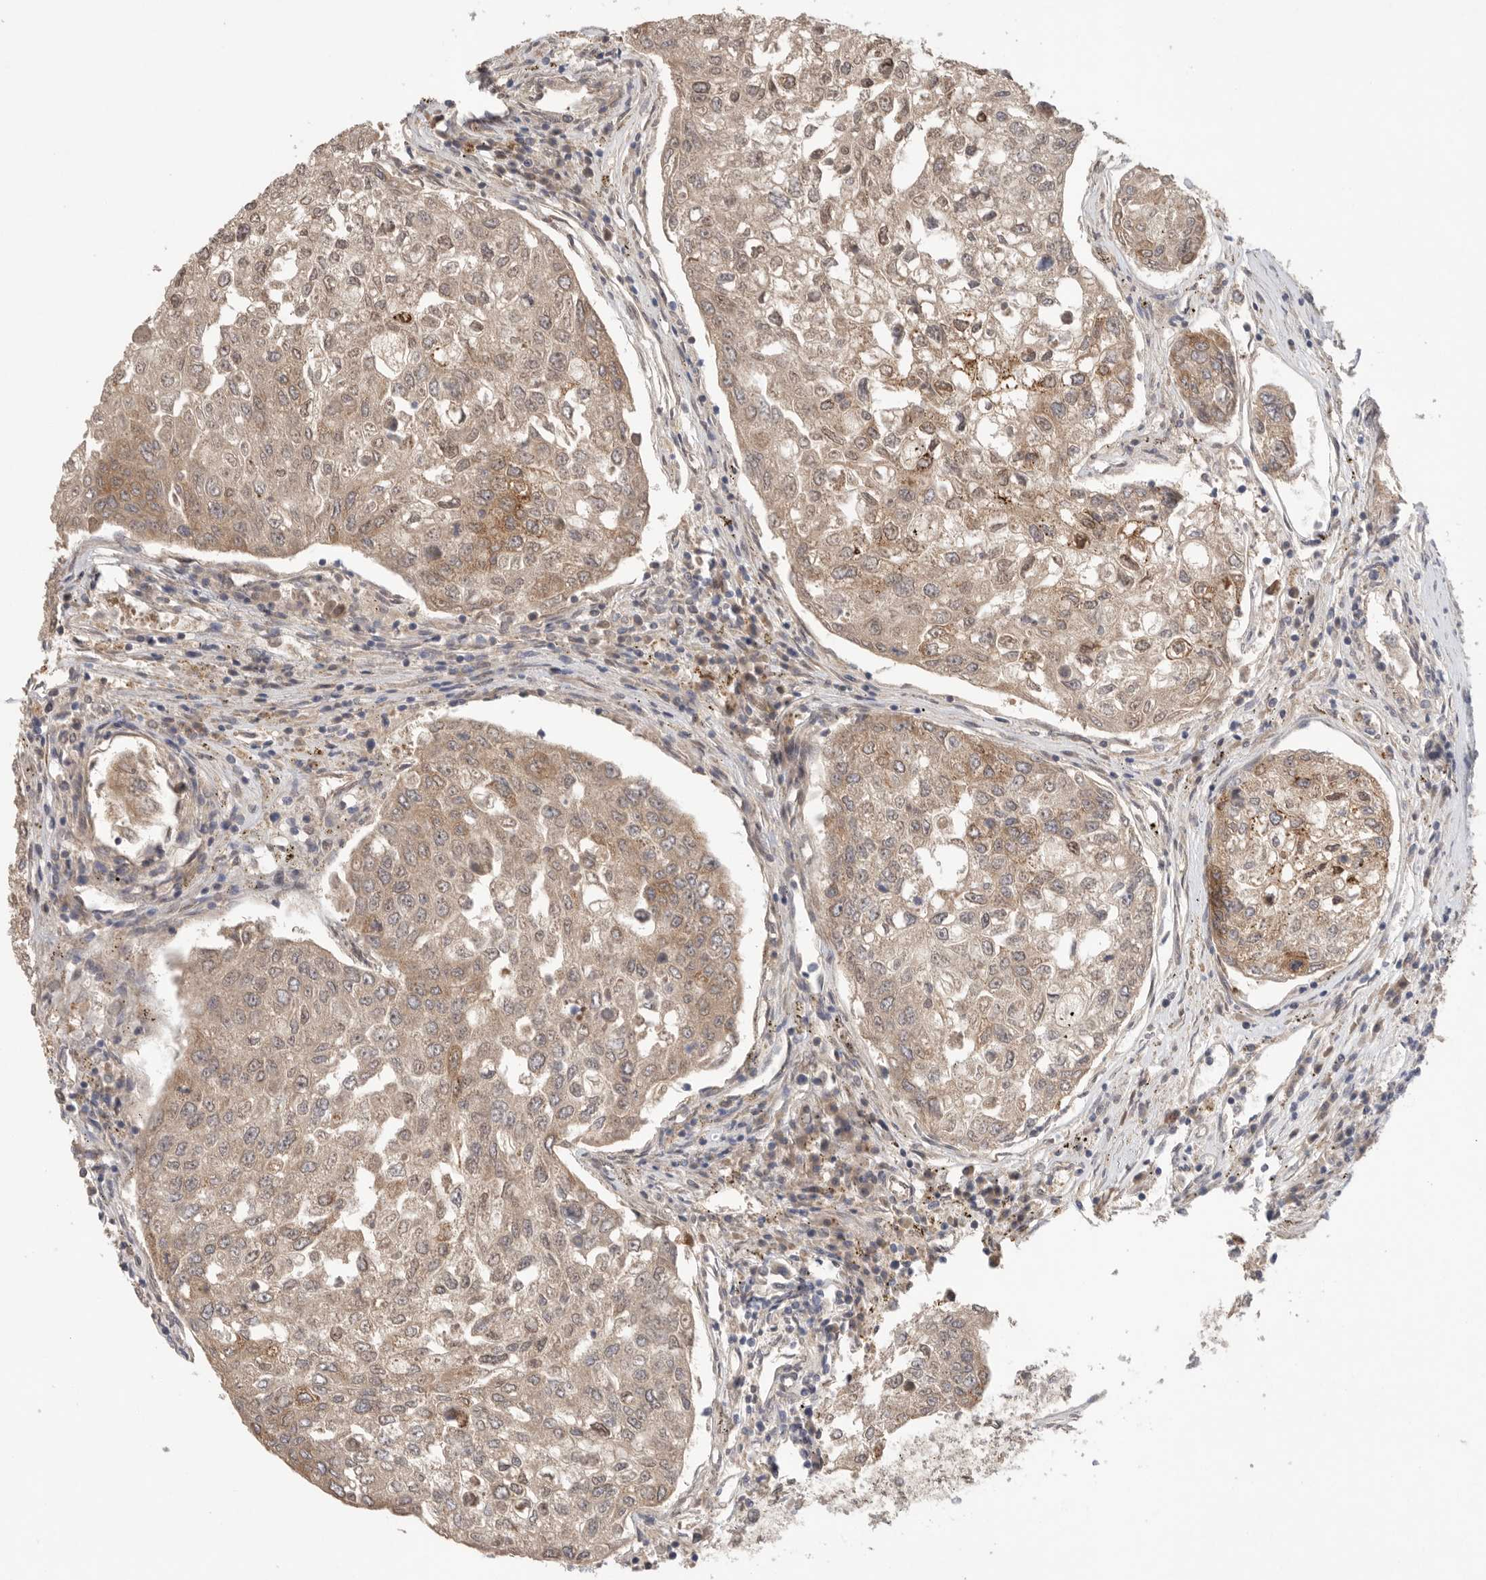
{"staining": {"intensity": "weak", "quantity": ">75%", "location": "cytoplasmic/membranous"}, "tissue": "urothelial cancer", "cell_type": "Tumor cells", "image_type": "cancer", "snomed": [{"axis": "morphology", "description": "Urothelial carcinoma, High grade"}, {"axis": "topography", "description": "Lymph node"}, {"axis": "topography", "description": "Urinary bladder"}], "caption": "Immunohistochemical staining of human high-grade urothelial carcinoma exhibits low levels of weak cytoplasmic/membranous protein expression in about >75% of tumor cells.", "gene": "LEMD3", "patient": {"sex": "male", "age": 51}}